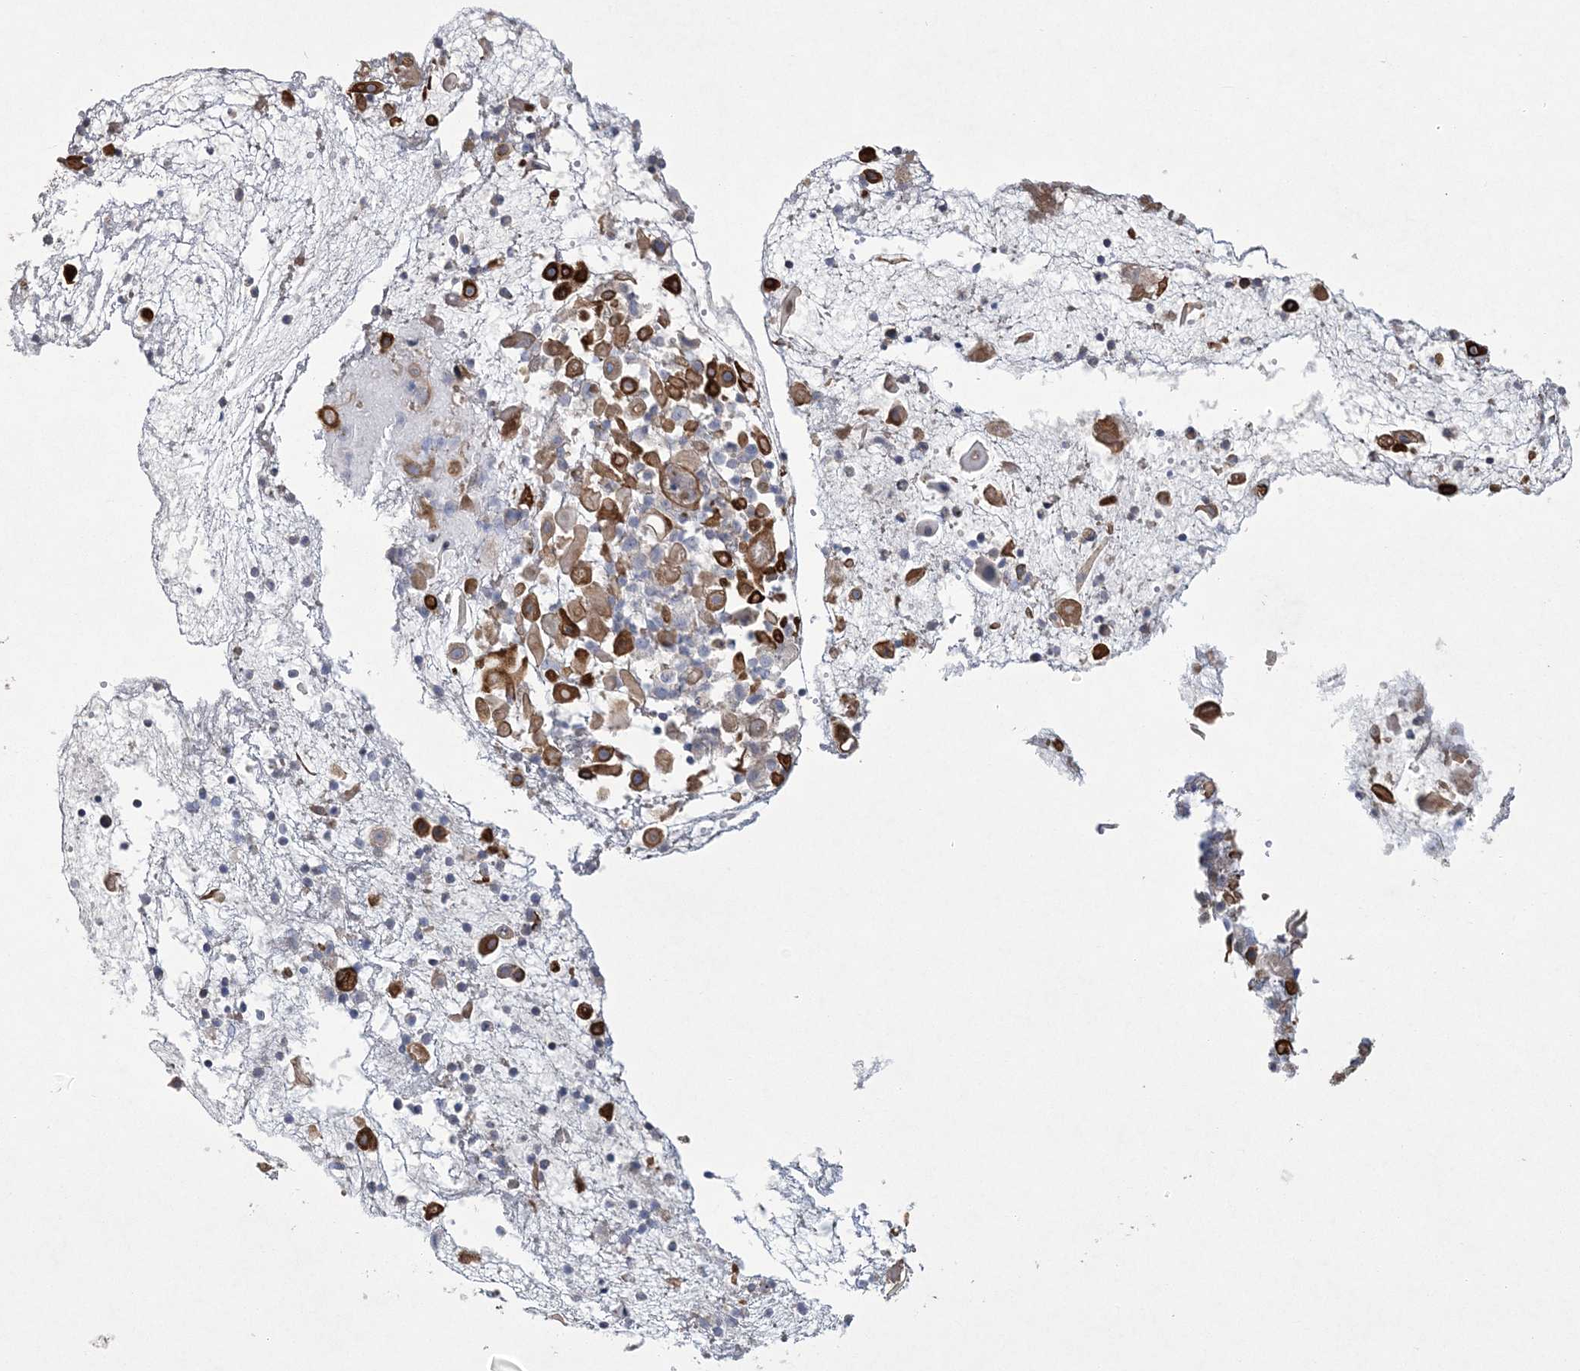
{"staining": {"intensity": "weak", "quantity": "<25%", "location": "cytoplasmic/membranous"}, "tissue": "cervical cancer", "cell_type": "Tumor cells", "image_type": "cancer", "snomed": [{"axis": "morphology", "description": "Squamous cell carcinoma, NOS"}, {"axis": "topography", "description": "Cervix"}], "caption": "High magnification brightfield microscopy of cervical squamous cell carcinoma stained with DAB (brown) and counterstained with hematoxylin (blue): tumor cells show no significant staining.", "gene": "ARSJ", "patient": {"sex": "female", "age": 74}}